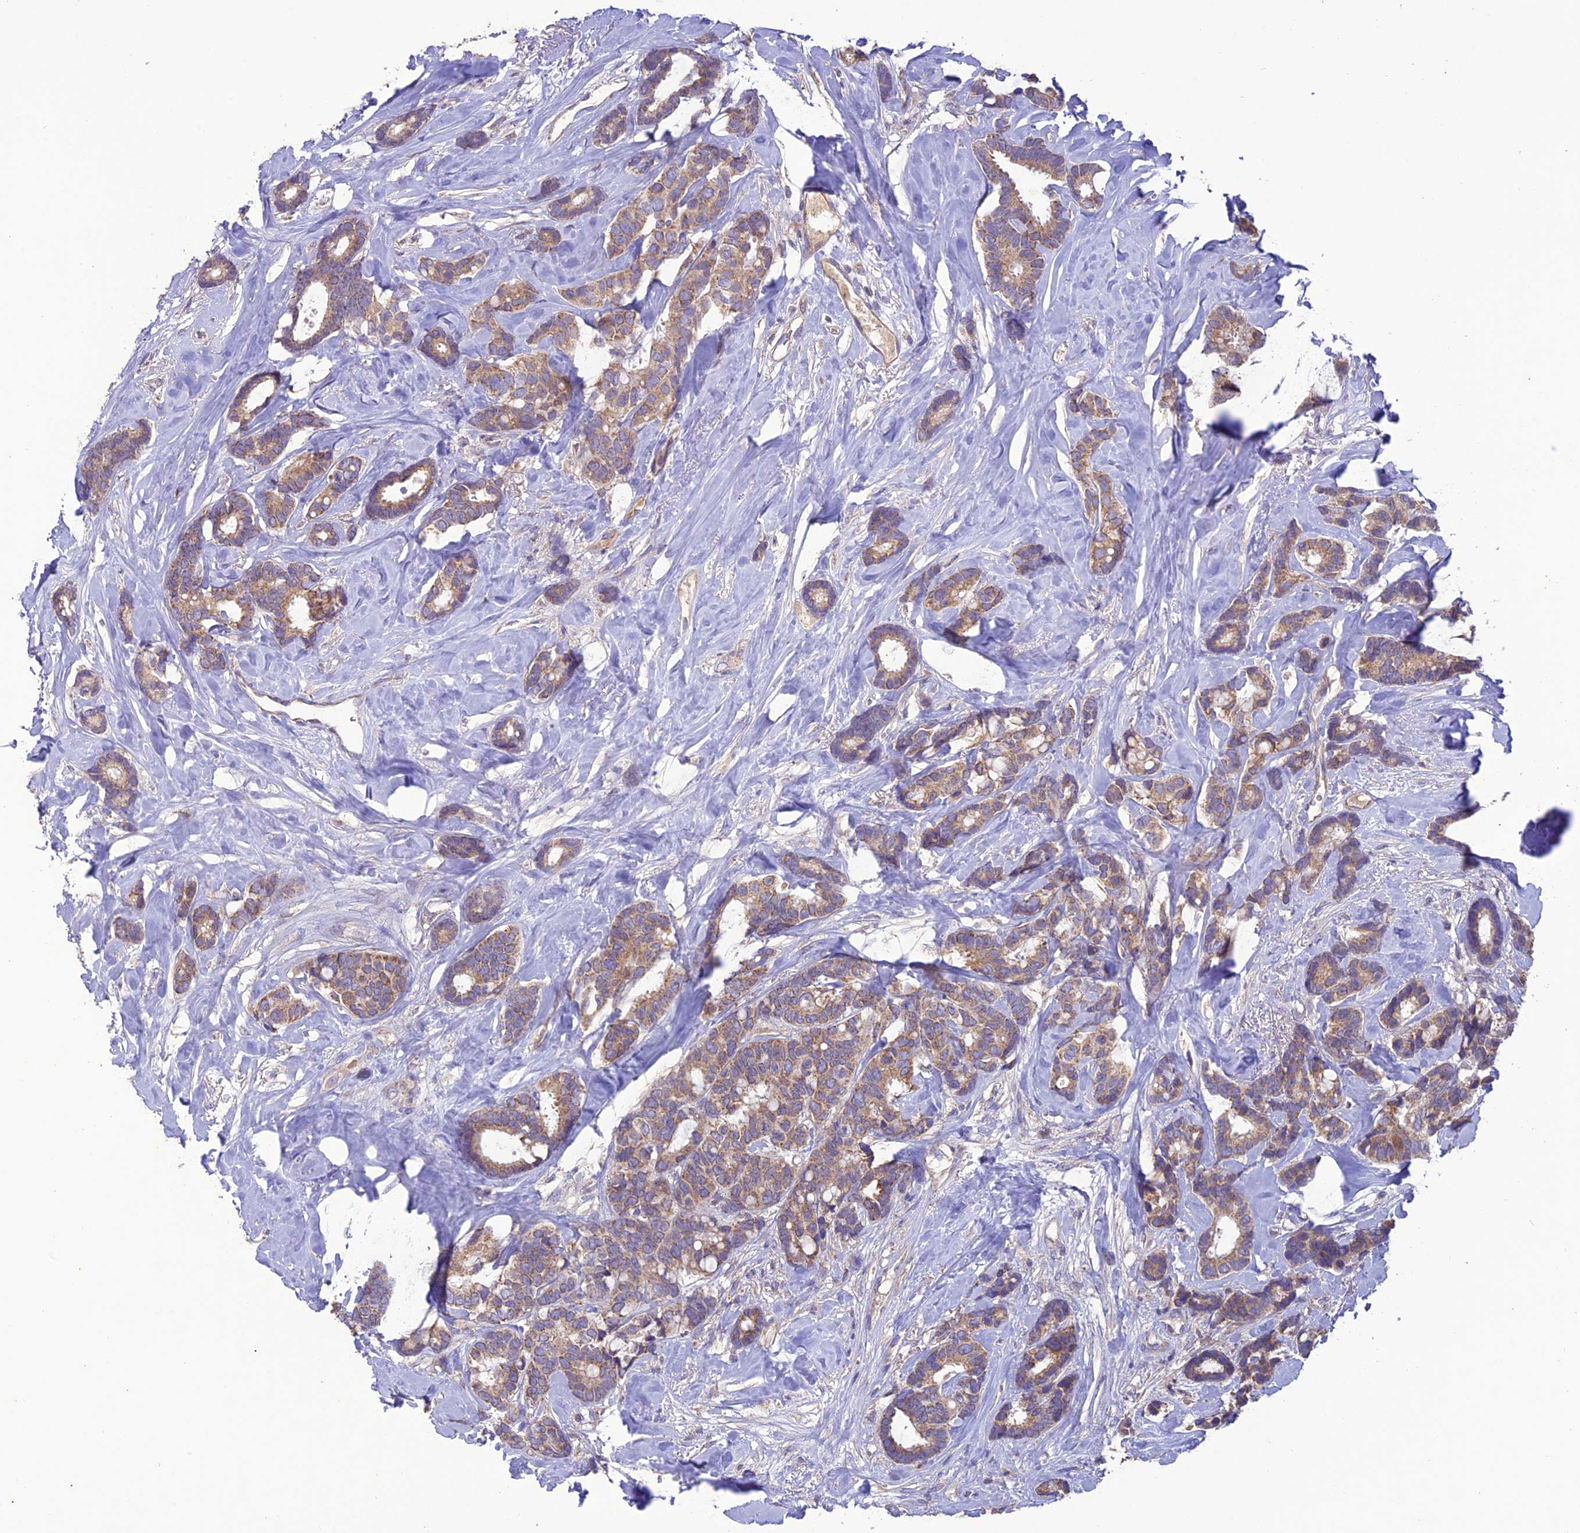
{"staining": {"intensity": "moderate", "quantity": ">75%", "location": "cytoplasmic/membranous"}, "tissue": "breast cancer", "cell_type": "Tumor cells", "image_type": "cancer", "snomed": [{"axis": "morphology", "description": "Duct carcinoma"}, {"axis": "topography", "description": "Breast"}], "caption": "Immunohistochemistry (IHC) image of human invasive ductal carcinoma (breast) stained for a protein (brown), which displays medium levels of moderate cytoplasmic/membranous staining in about >75% of tumor cells.", "gene": "NDUFAF1", "patient": {"sex": "female", "age": 87}}